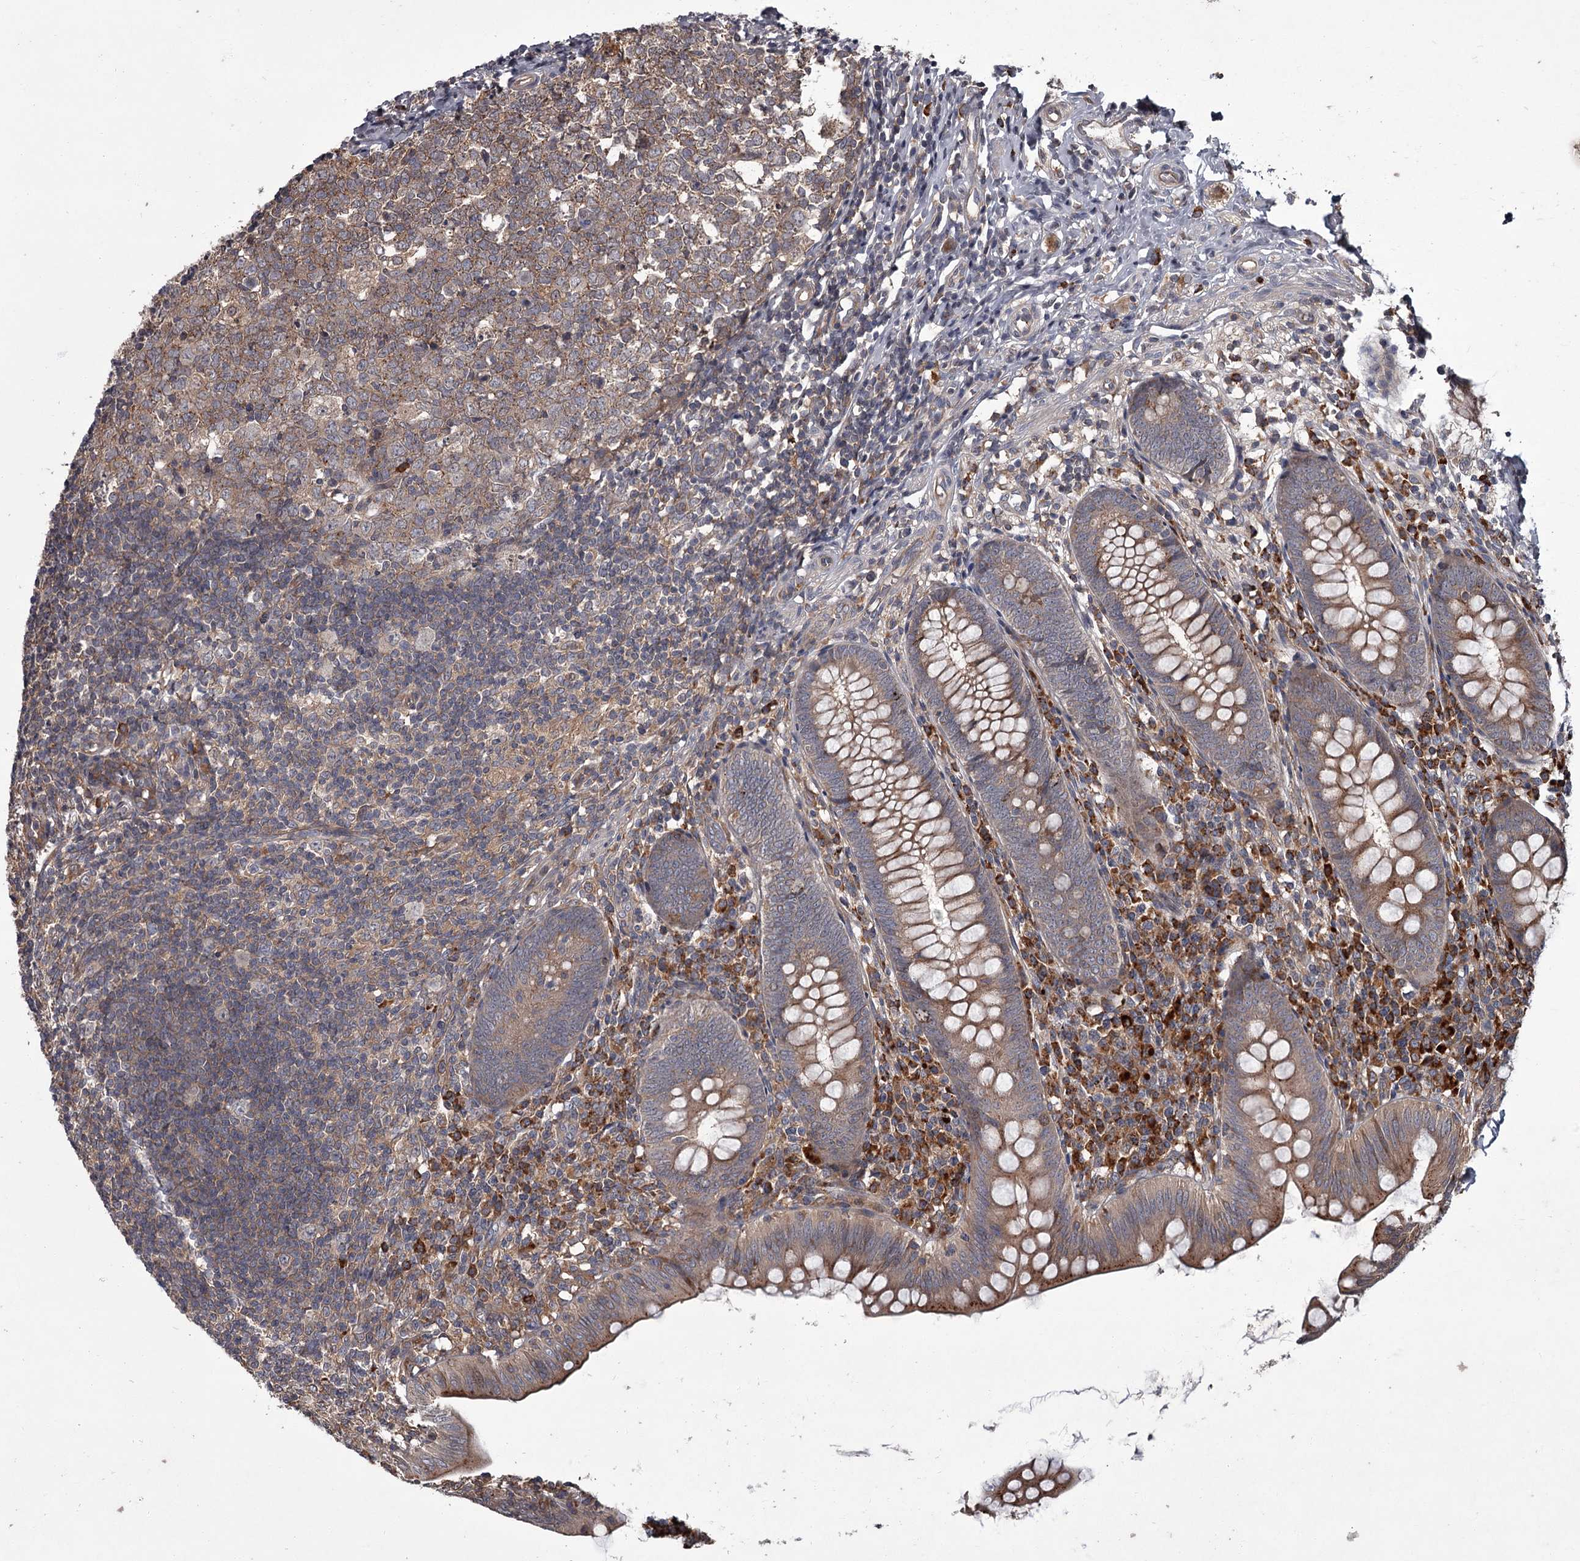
{"staining": {"intensity": "moderate", "quantity": ">75%", "location": "cytoplasmic/membranous"}, "tissue": "appendix", "cell_type": "Glandular cells", "image_type": "normal", "snomed": [{"axis": "morphology", "description": "Normal tissue, NOS"}, {"axis": "topography", "description": "Appendix"}], "caption": "Immunohistochemical staining of normal human appendix shows medium levels of moderate cytoplasmic/membranous staining in about >75% of glandular cells.", "gene": "UNC93B1", "patient": {"sex": "male", "age": 14}}